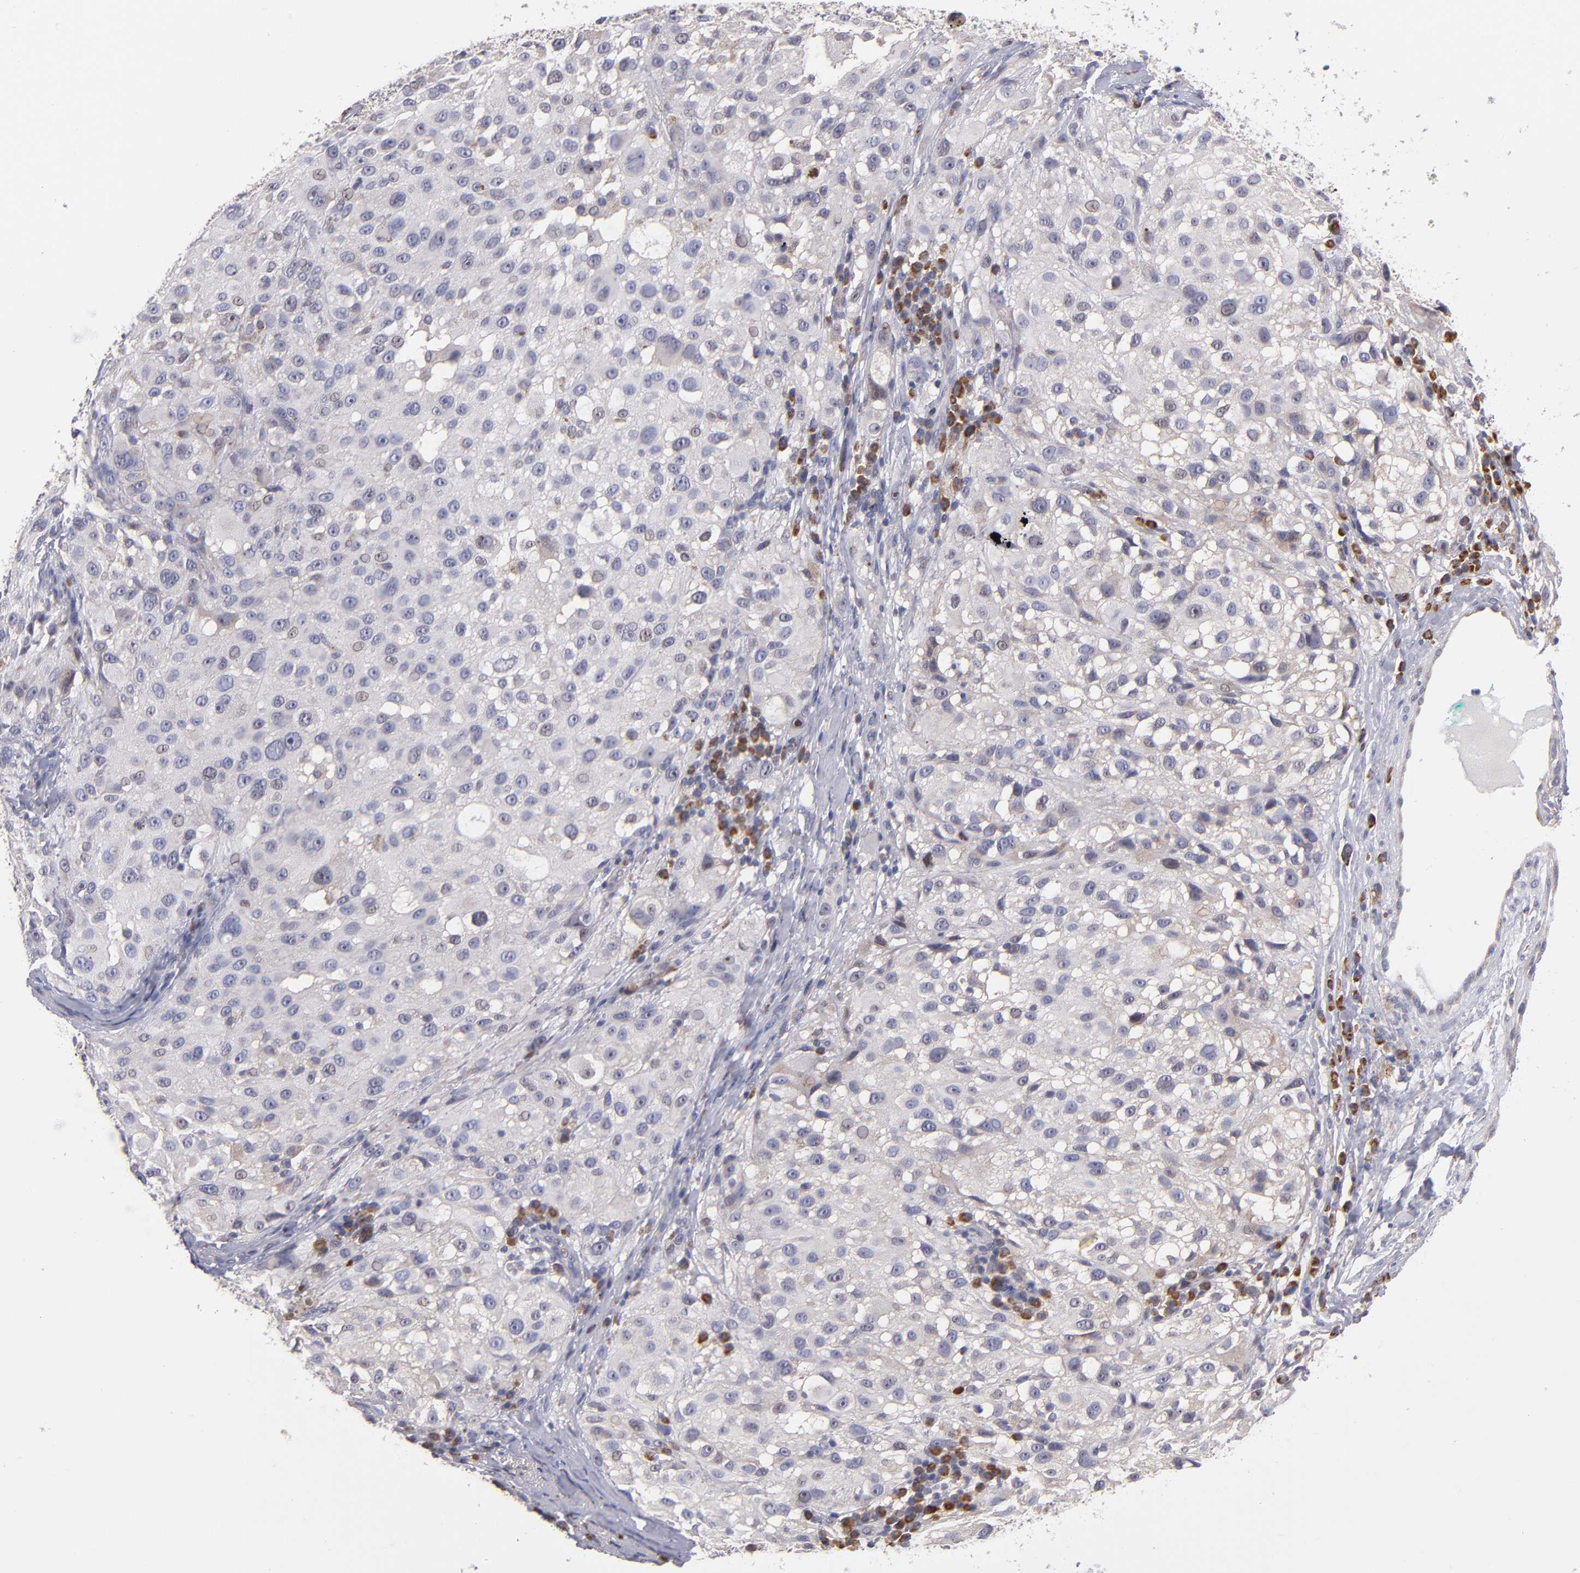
{"staining": {"intensity": "weak", "quantity": "<25%", "location": "cytoplasmic/membranous"}, "tissue": "melanoma", "cell_type": "Tumor cells", "image_type": "cancer", "snomed": [{"axis": "morphology", "description": "Necrosis, NOS"}, {"axis": "morphology", "description": "Malignant melanoma, NOS"}, {"axis": "topography", "description": "Skin"}], "caption": "High power microscopy image of an IHC photomicrograph of melanoma, revealing no significant expression in tumor cells.", "gene": "EIF3L", "patient": {"sex": "female", "age": 87}}